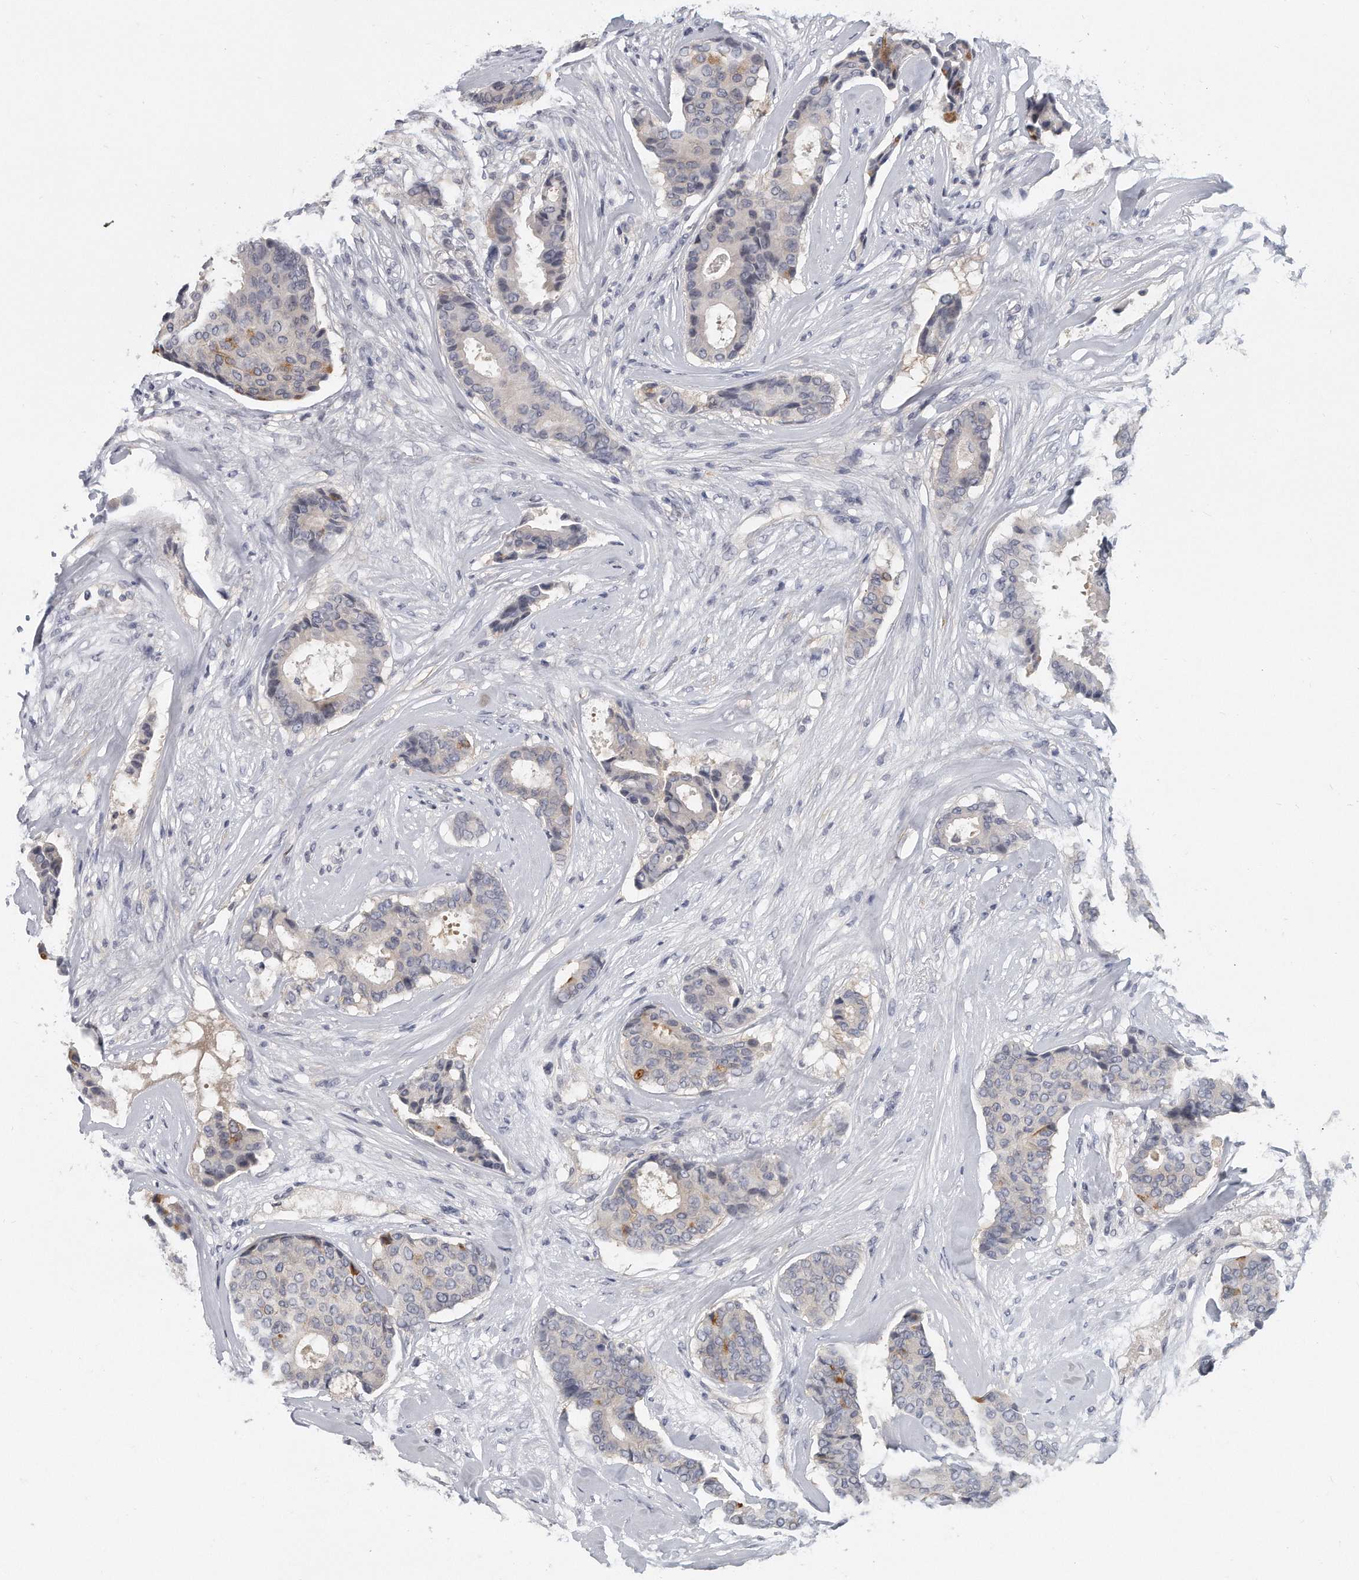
{"staining": {"intensity": "moderate", "quantity": "<25%", "location": "cytoplasmic/membranous"}, "tissue": "breast cancer", "cell_type": "Tumor cells", "image_type": "cancer", "snomed": [{"axis": "morphology", "description": "Duct carcinoma"}, {"axis": "topography", "description": "Breast"}], "caption": "Immunohistochemistry of breast infiltrating ductal carcinoma displays low levels of moderate cytoplasmic/membranous expression in approximately <25% of tumor cells.", "gene": "KLHL7", "patient": {"sex": "female", "age": 75}}